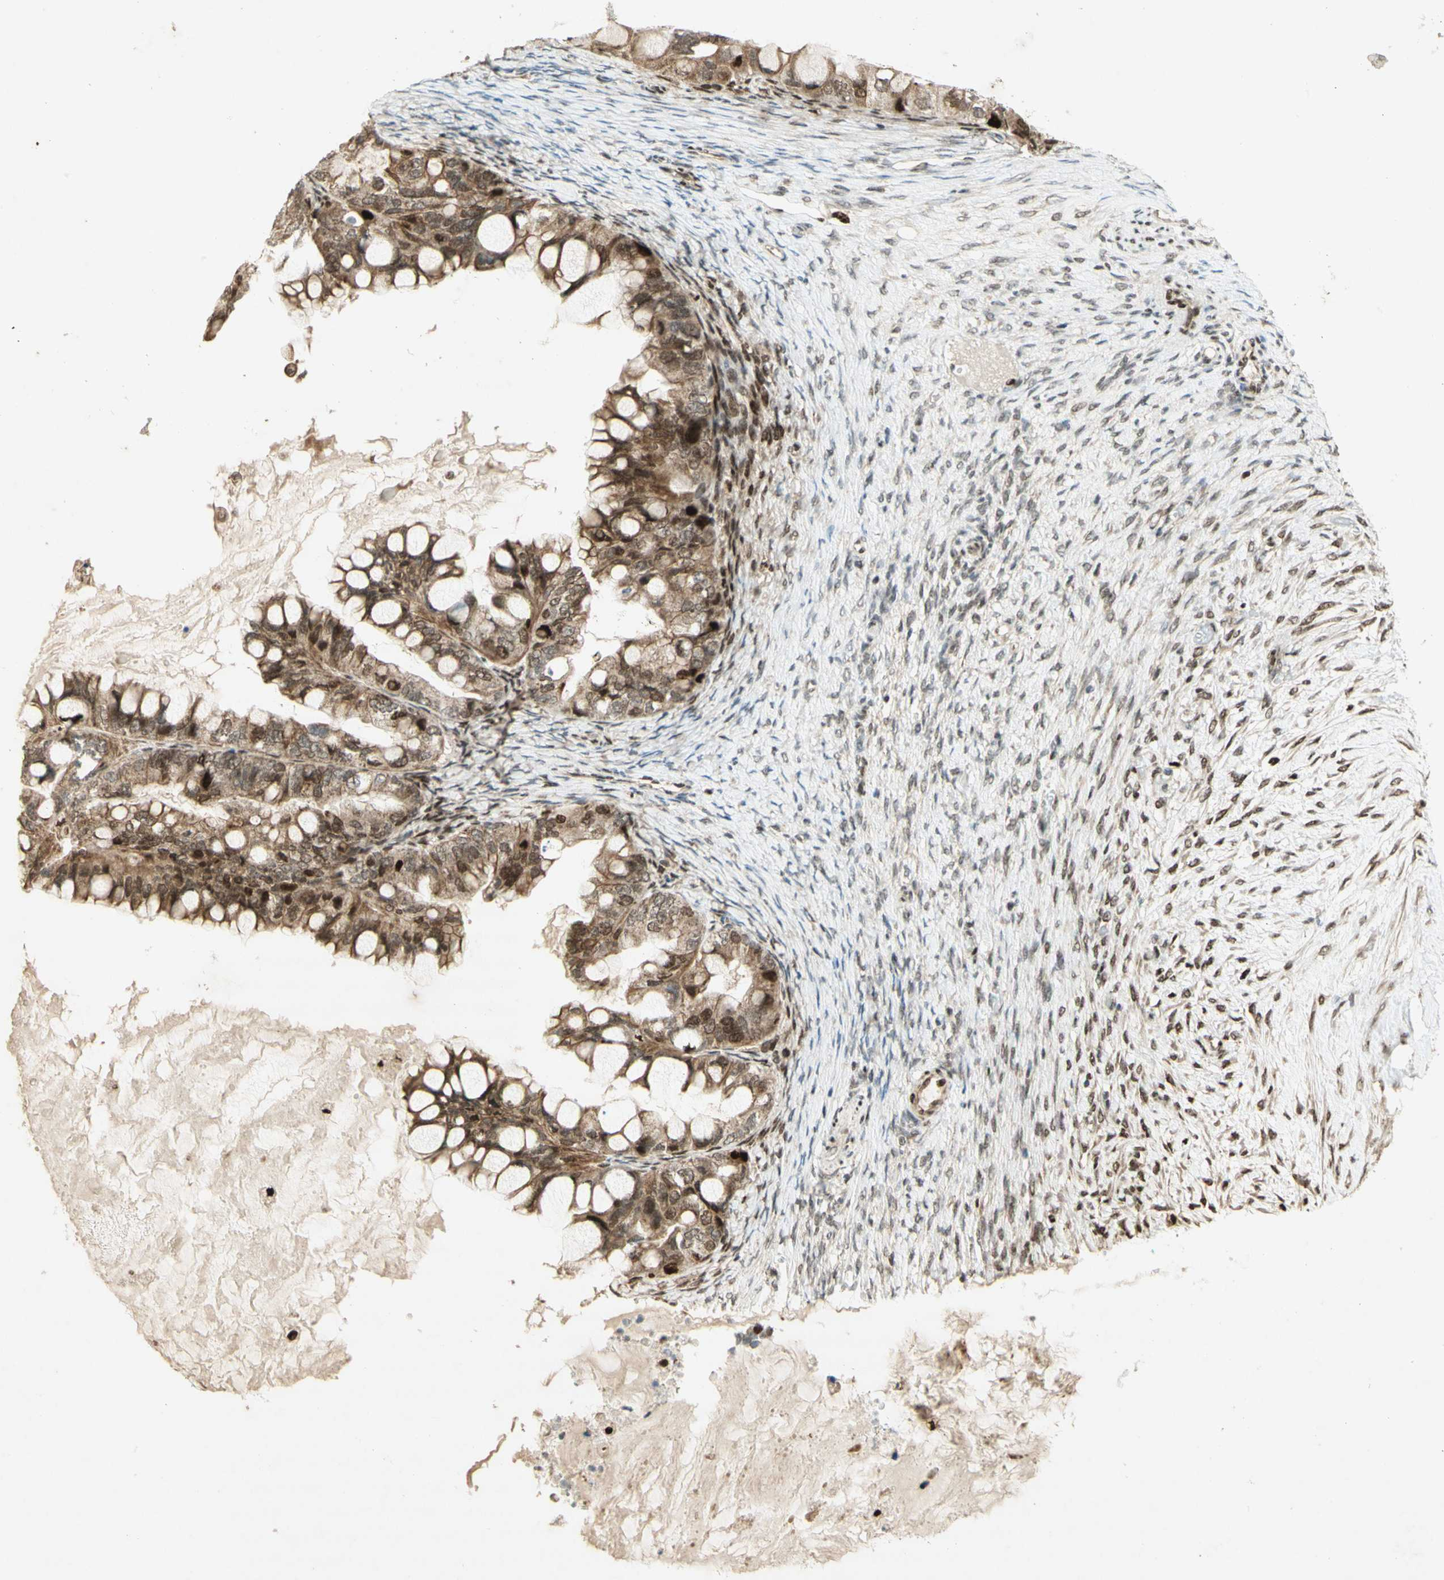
{"staining": {"intensity": "moderate", "quantity": "25%-75%", "location": "cytoplasmic/membranous"}, "tissue": "ovarian cancer", "cell_type": "Tumor cells", "image_type": "cancer", "snomed": [{"axis": "morphology", "description": "Cystadenocarcinoma, mucinous, NOS"}, {"axis": "topography", "description": "Ovary"}], "caption": "A micrograph of ovarian cancer (mucinous cystadenocarcinoma) stained for a protein exhibits moderate cytoplasmic/membranous brown staining in tumor cells.", "gene": "DNMT3A", "patient": {"sex": "female", "age": 80}}